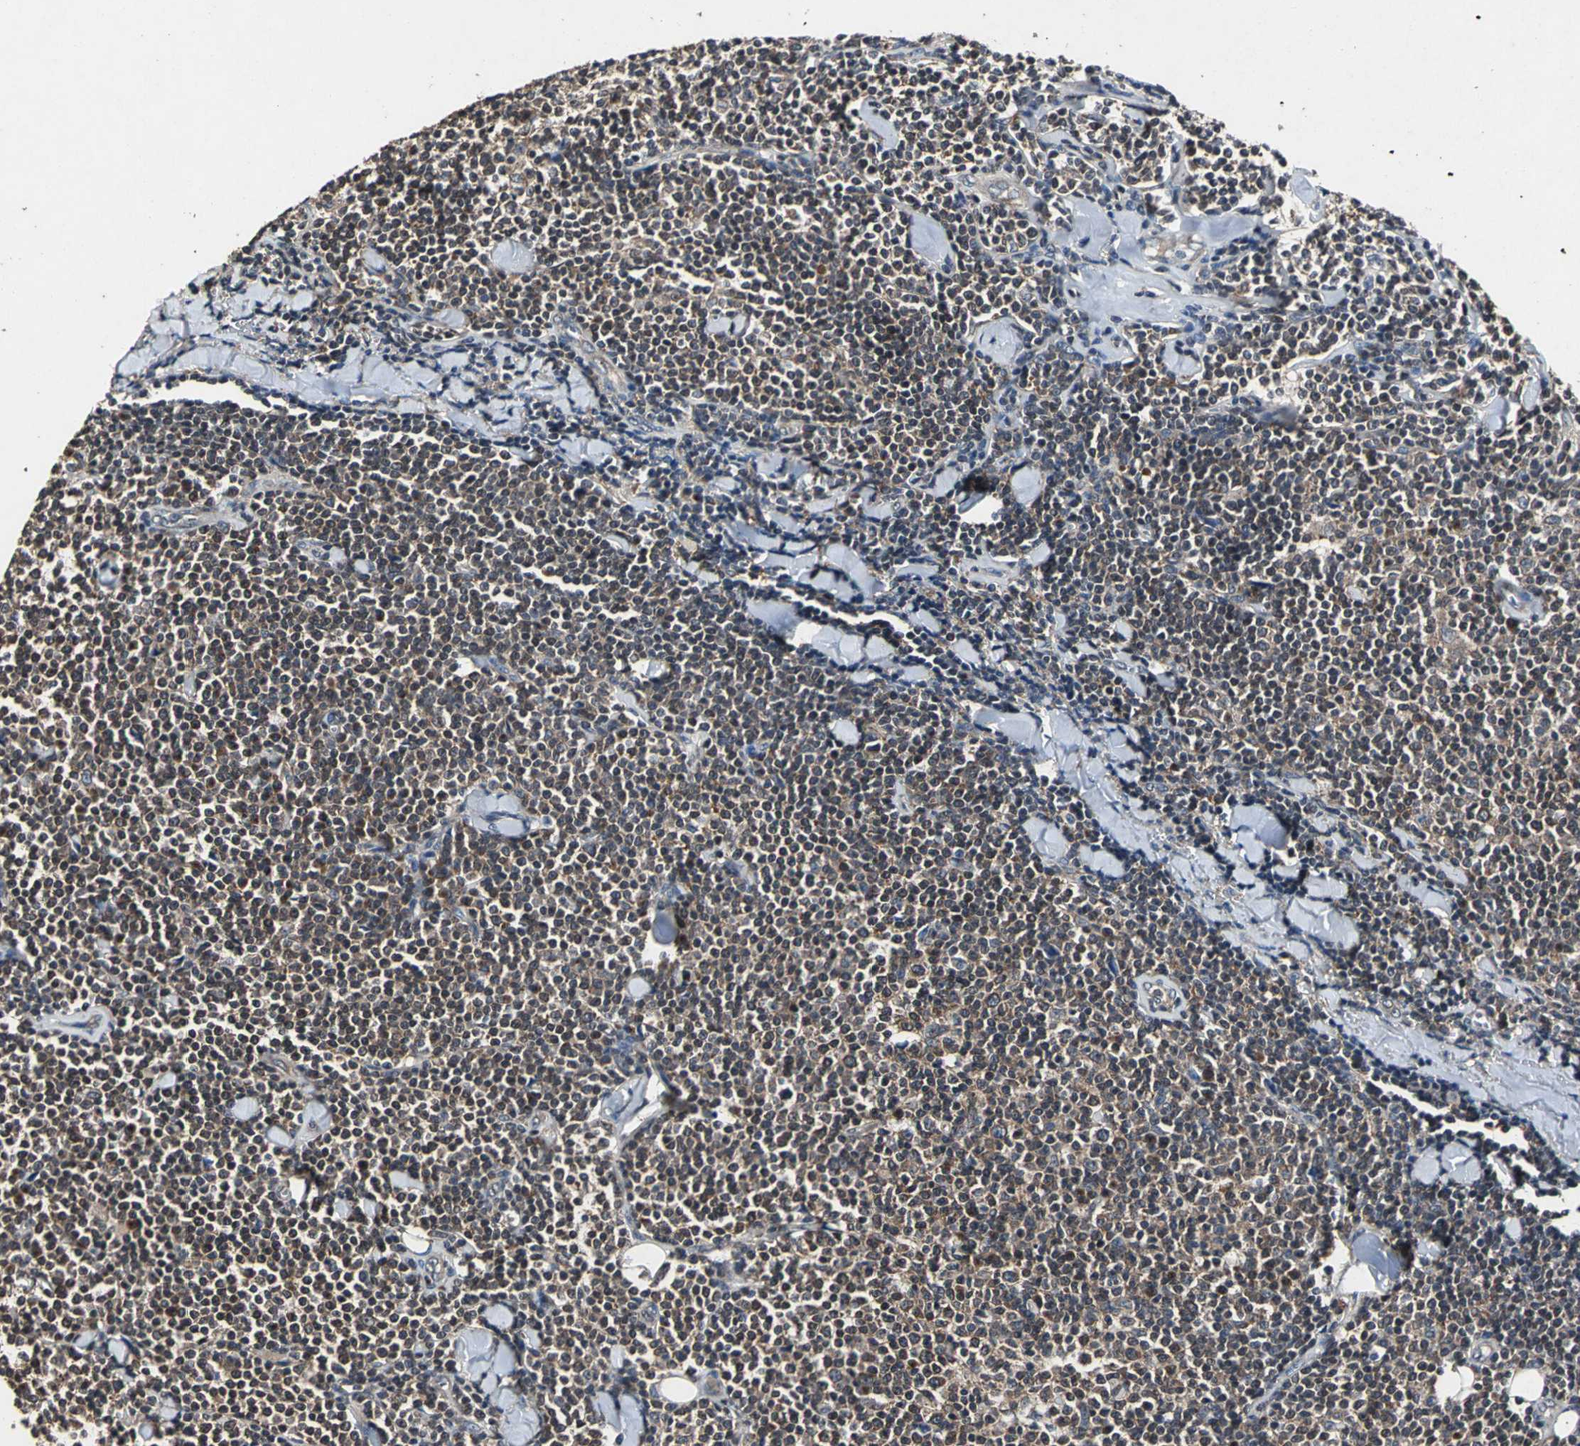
{"staining": {"intensity": "moderate", "quantity": ">75%", "location": "cytoplasmic/membranous"}, "tissue": "lymphoma", "cell_type": "Tumor cells", "image_type": "cancer", "snomed": [{"axis": "morphology", "description": "Malignant lymphoma, non-Hodgkin's type, Low grade"}, {"axis": "topography", "description": "Soft tissue"}], "caption": "Approximately >75% of tumor cells in human lymphoma display moderate cytoplasmic/membranous protein staining as visualized by brown immunohistochemical staining.", "gene": "IRF3", "patient": {"sex": "male", "age": 92}}